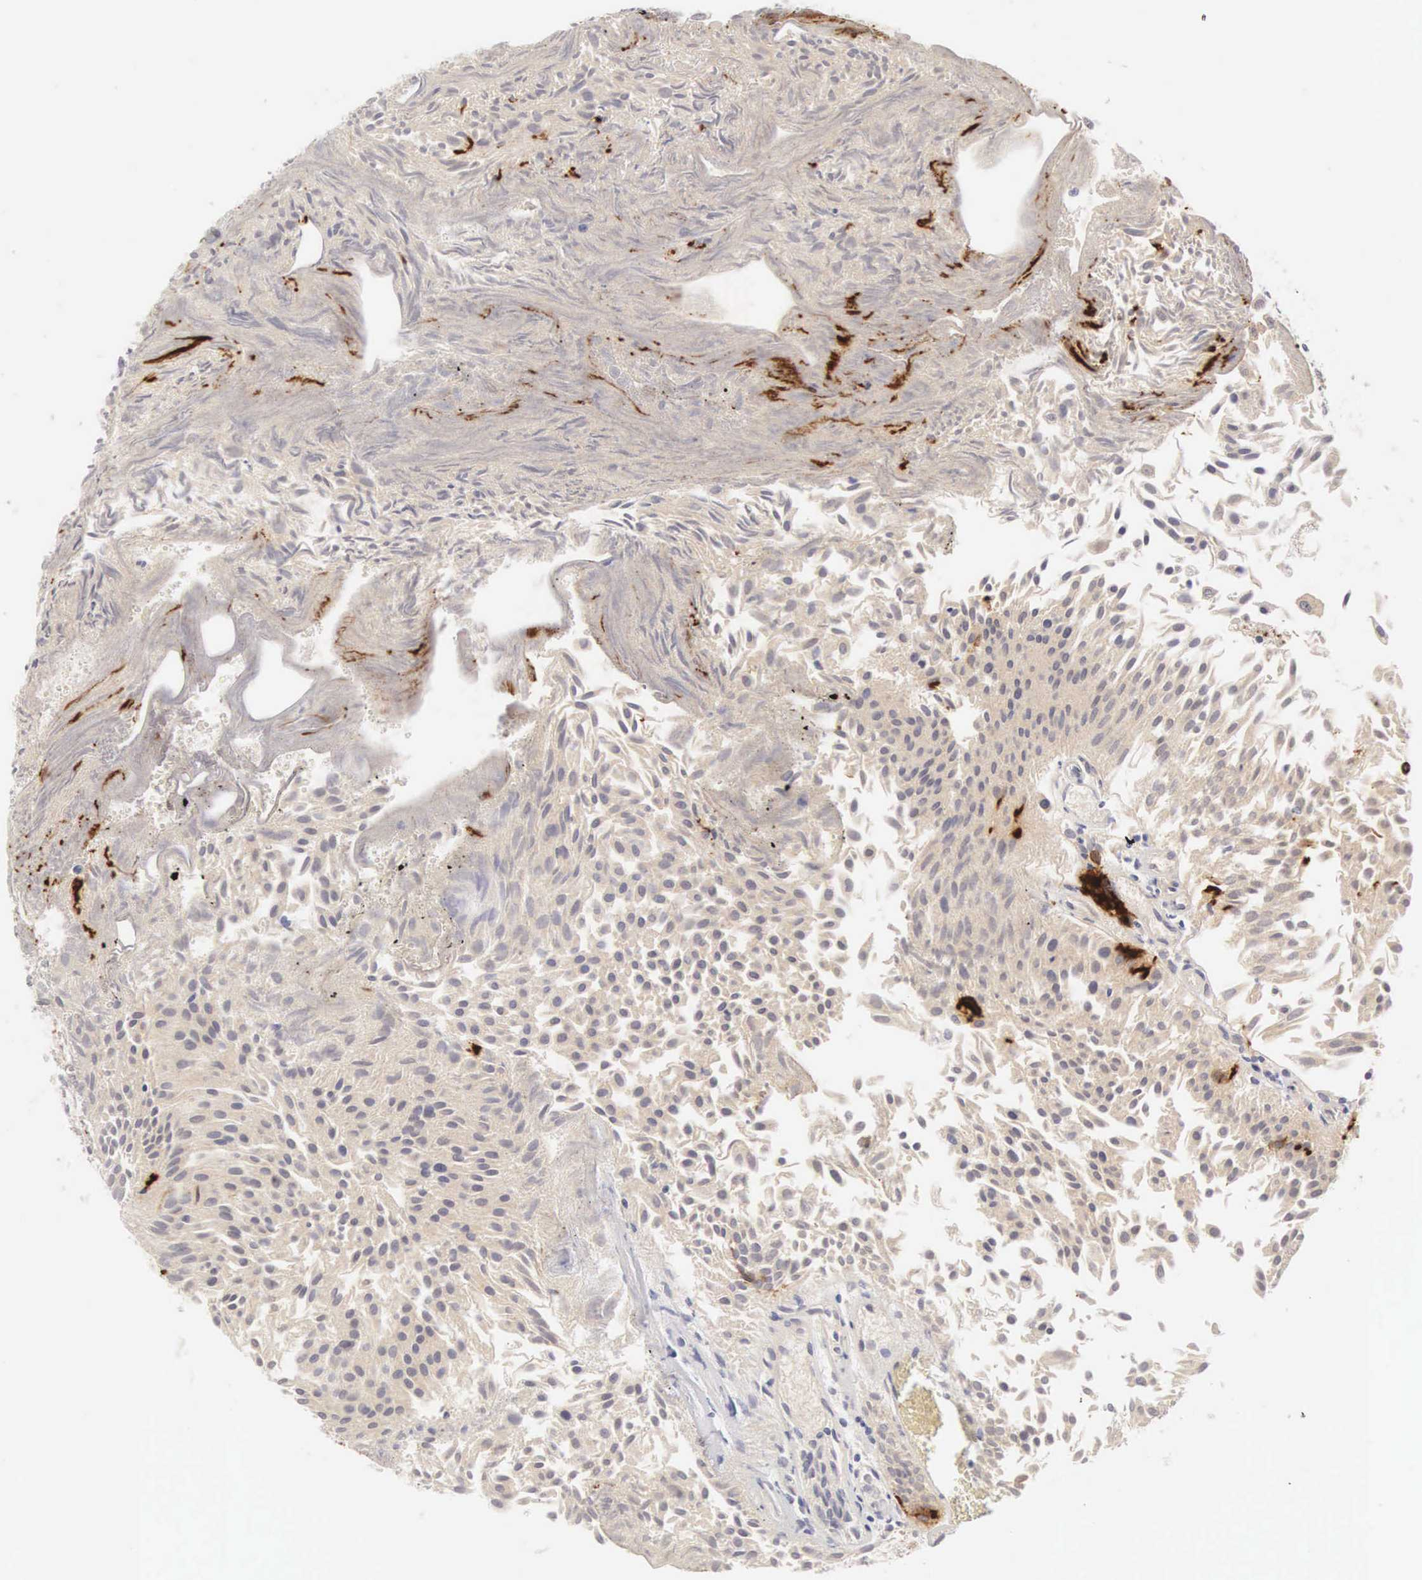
{"staining": {"intensity": "weak", "quantity": ">75%", "location": "cytoplasmic/membranous"}, "tissue": "urothelial cancer", "cell_type": "Tumor cells", "image_type": "cancer", "snomed": [{"axis": "morphology", "description": "Urothelial carcinoma, Low grade"}, {"axis": "topography", "description": "Urinary bladder"}], "caption": "IHC micrograph of human urothelial carcinoma (low-grade) stained for a protein (brown), which demonstrates low levels of weak cytoplasmic/membranous expression in about >75% of tumor cells.", "gene": "CD1A", "patient": {"sex": "male", "age": 86}}